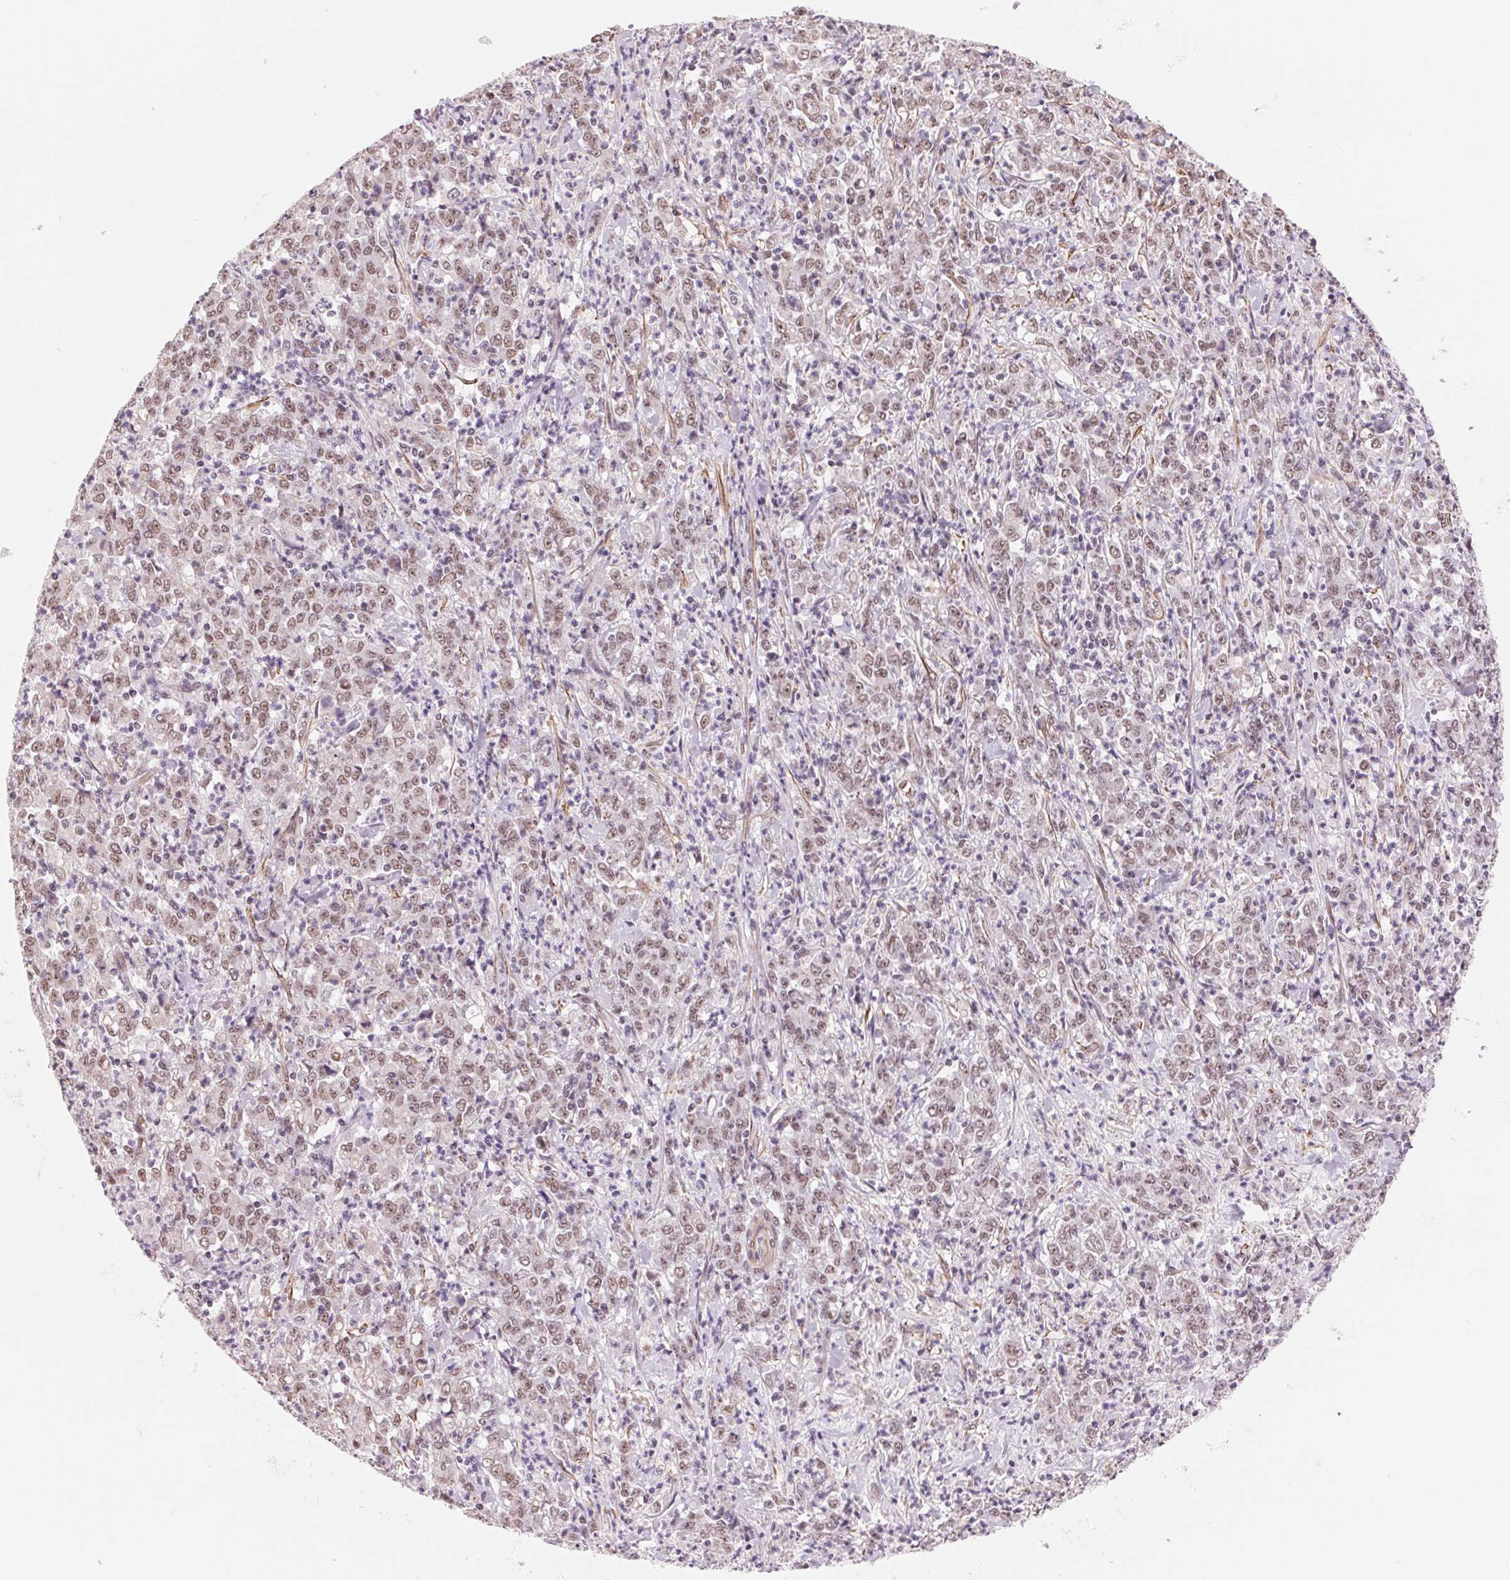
{"staining": {"intensity": "weak", "quantity": ">75%", "location": "nuclear"}, "tissue": "stomach cancer", "cell_type": "Tumor cells", "image_type": "cancer", "snomed": [{"axis": "morphology", "description": "Adenocarcinoma, NOS"}, {"axis": "topography", "description": "Stomach, lower"}], "caption": "A photomicrograph showing weak nuclear staining in approximately >75% of tumor cells in stomach cancer (adenocarcinoma), as visualized by brown immunohistochemical staining.", "gene": "BCAT1", "patient": {"sex": "female", "age": 71}}